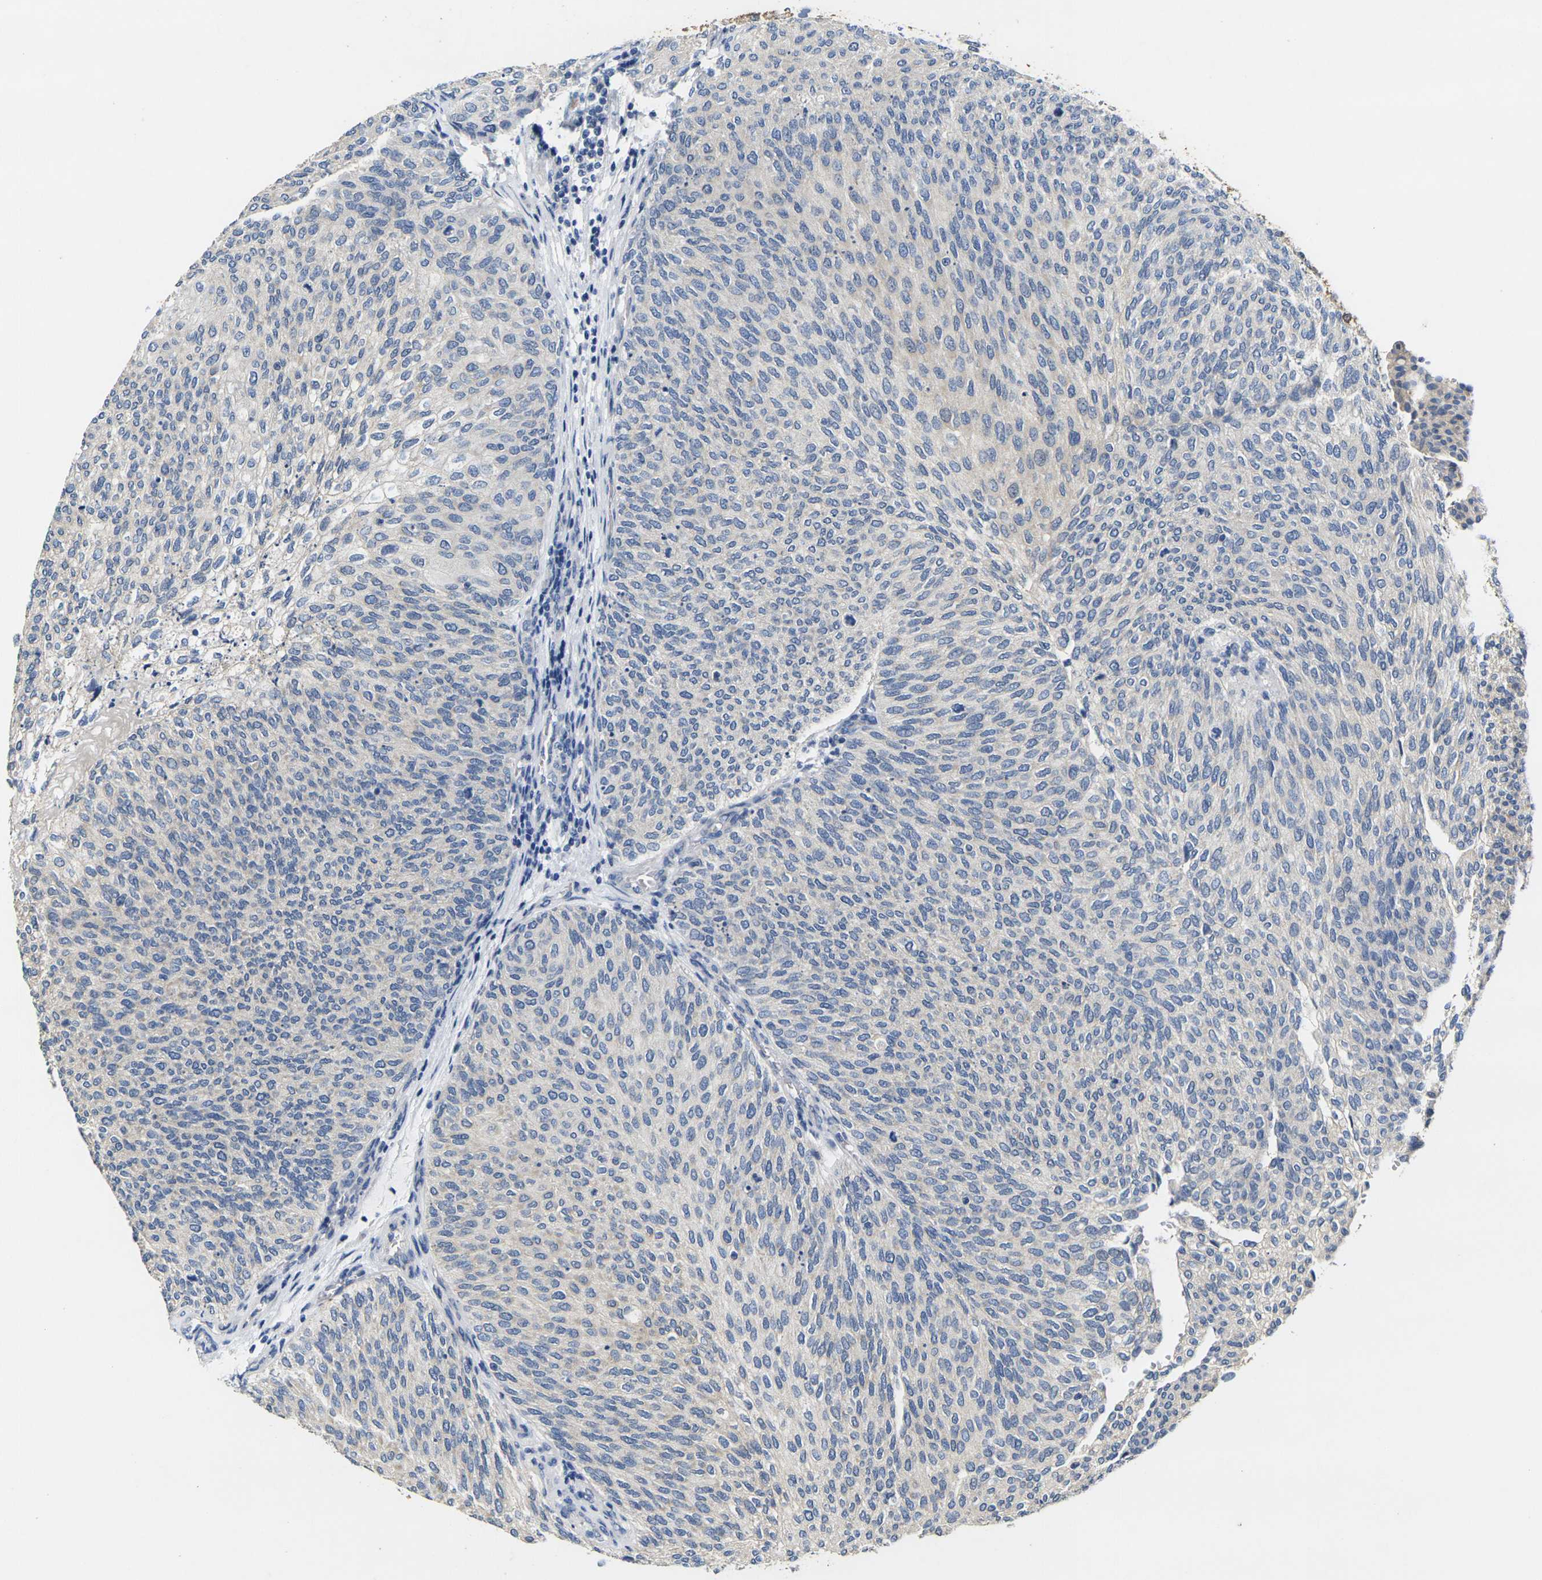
{"staining": {"intensity": "negative", "quantity": "none", "location": "none"}, "tissue": "urothelial cancer", "cell_type": "Tumor cells", "image_type": "cancer", "snomed": [{"axis": "morphology", "description": "Urothelial carcinoma, Low grade"}, {"axis": "topography", "description": "Urinary bladder"}], "caption": "This is an immunohistochemistry photomicrograph of low-grade urothelial carcinoma. There is no staining in tumor cells.", "gene": "NOCT", "patient": {"sex": "female", "age": 79}}